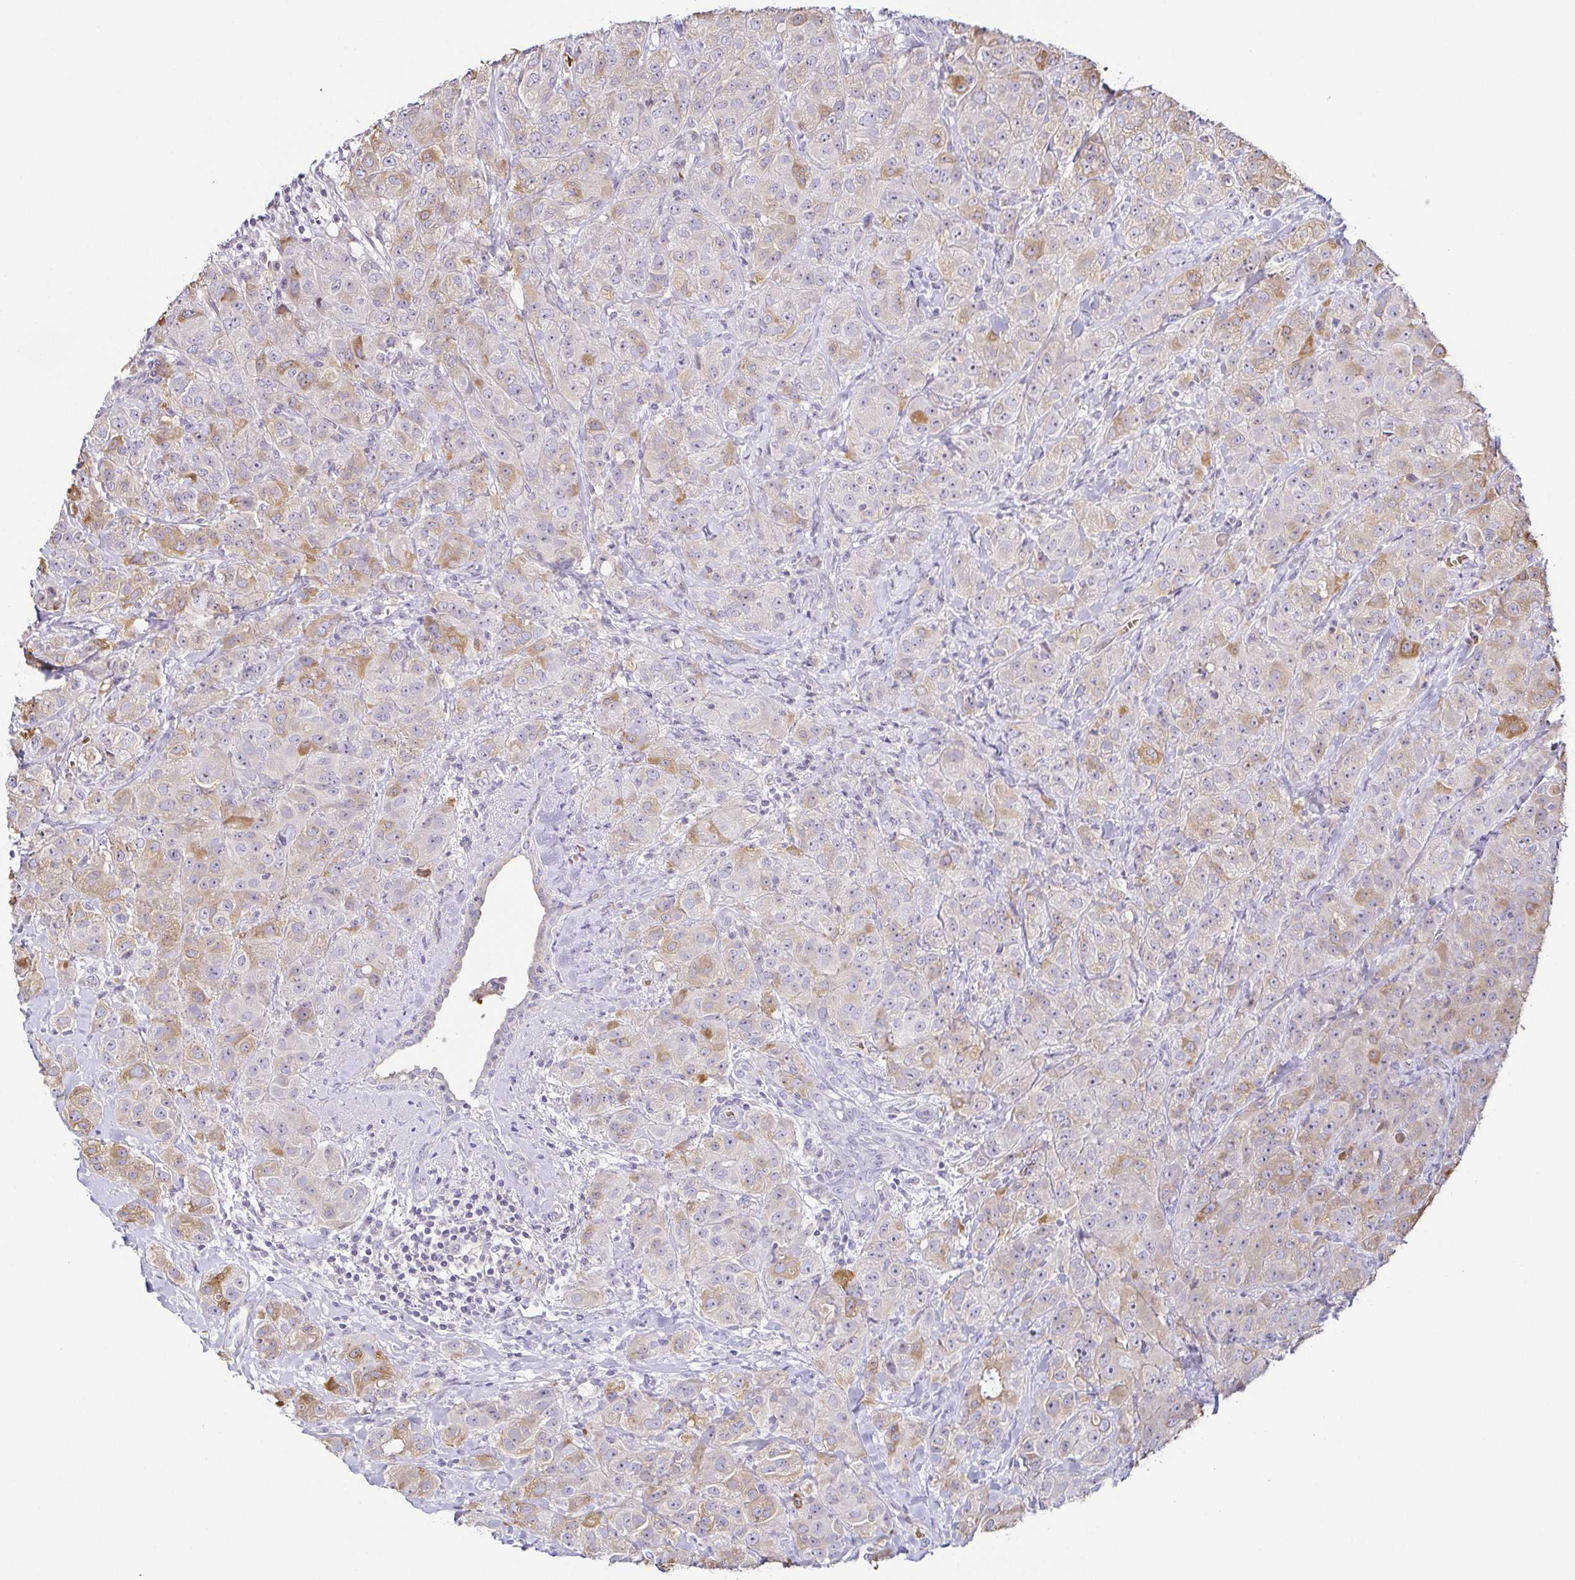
{"staining": {"intensity": "weak", "quantity": "25%-75%", "location": "cytoplasmic/membranous"}, "tissue": "breast cancer", "cell_type": "Tumor cells", "image_type": "cancer", "snomed": [{"axis": "morphology", "description": "Normal tissue, NOS"}, {"axis": "morphology", "description": "Duct carcinoma"}, {"axis": "topography", "description": "Breast"}], "caption": "Breast cancer (infiltrating ductal carcinoma) stained with a brown dye reveals weak cytoplasmic/membranous positive staining in approximately 25%-75% of tumor cells.", "gene": "FAM162B", "patient": {"sex": "female", "age": 43}}